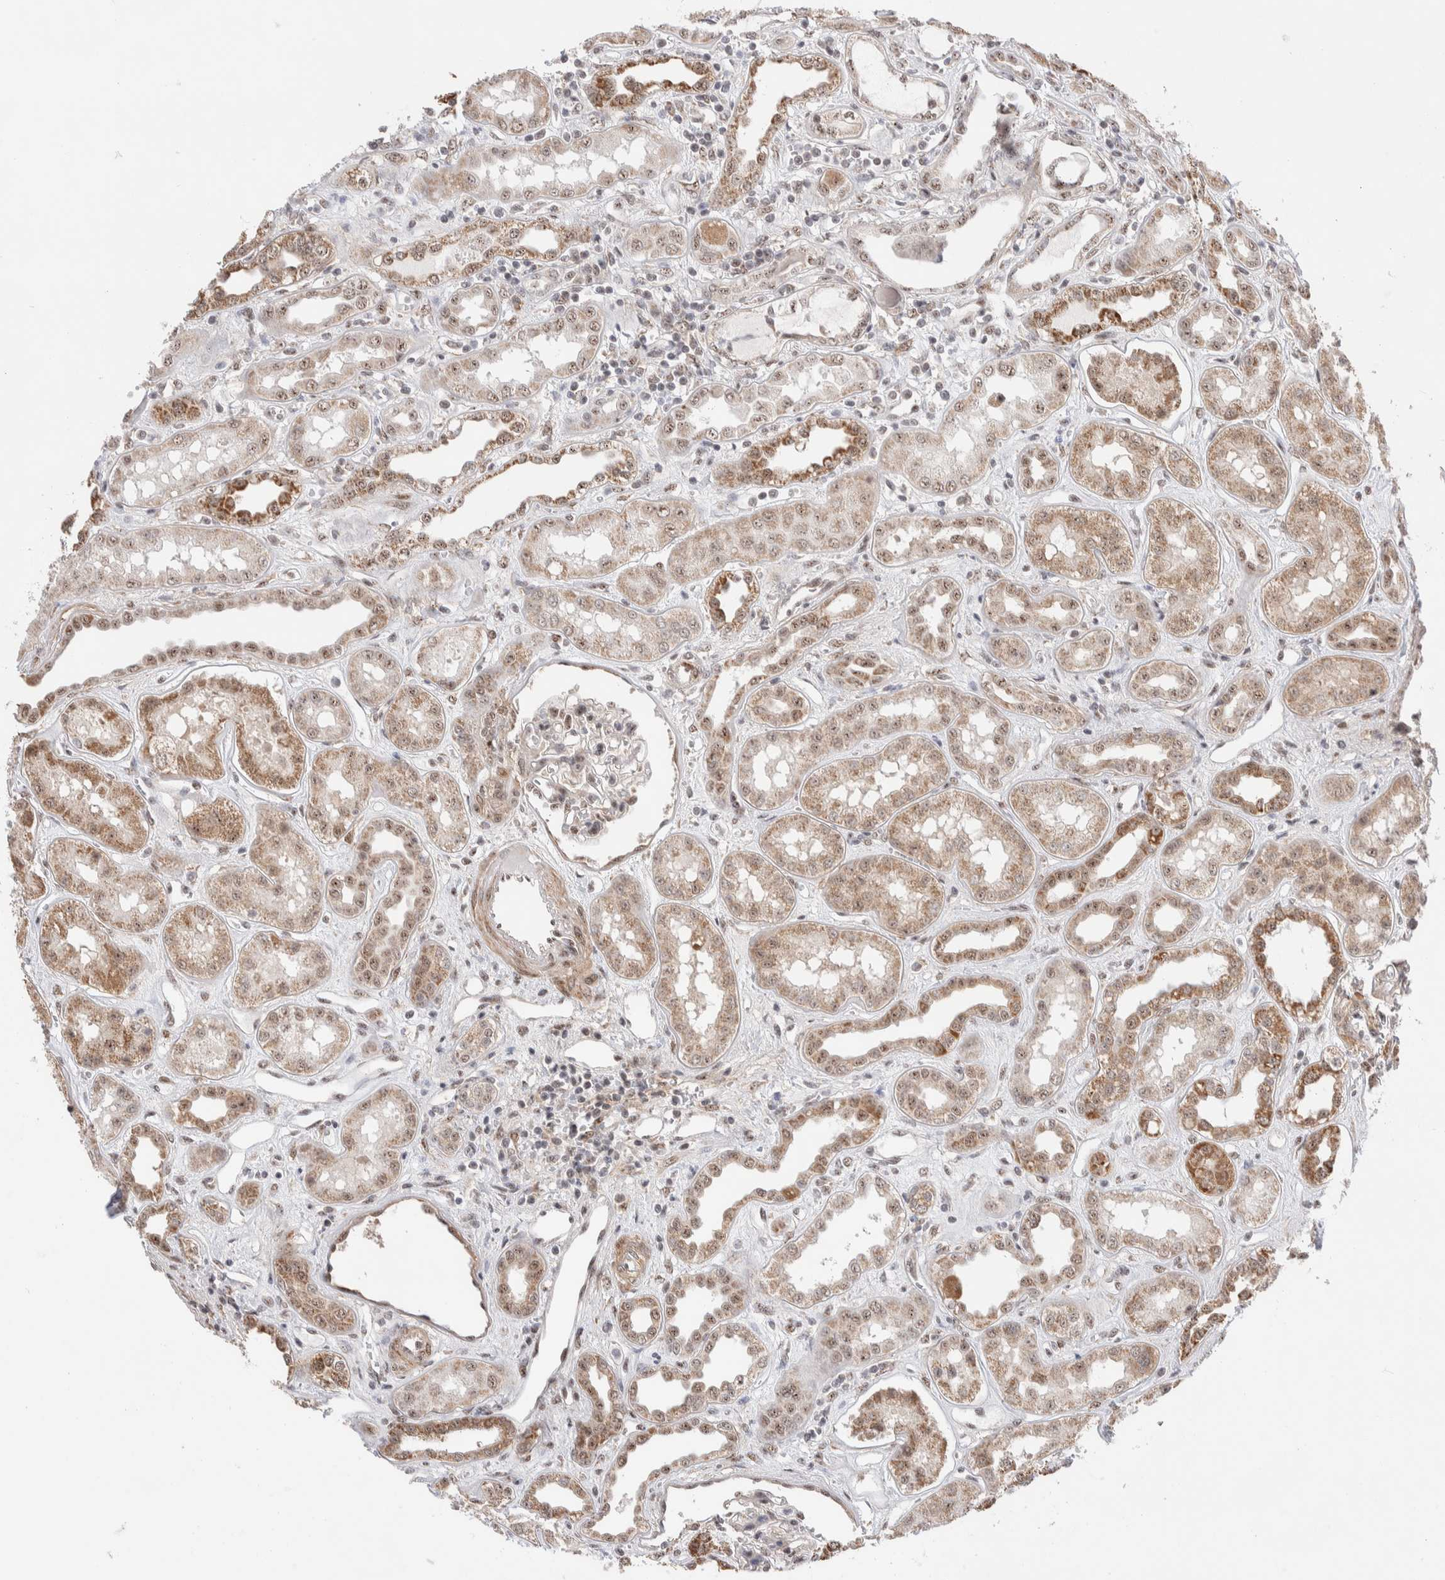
{"staining": {"intensity": "moderate", "quantity": "25%-75%", "location": "nuclear"}, "tissue": "kidney", "cell_type": "Cells in glomeruli", "image_type": "normal", "snomed": [{"axis": "morphology", "description": "Normal tissue, NOS"}, {"axis": "topography", "description": "Kidney"}], "caption": "Cells in glomeruli demonstrate medium levels of moderate nuclear staining in about 25%-75% of cells in benign kidney.", "gene": "ZNF695", "patient": {"sex": "male", "age": 59}}